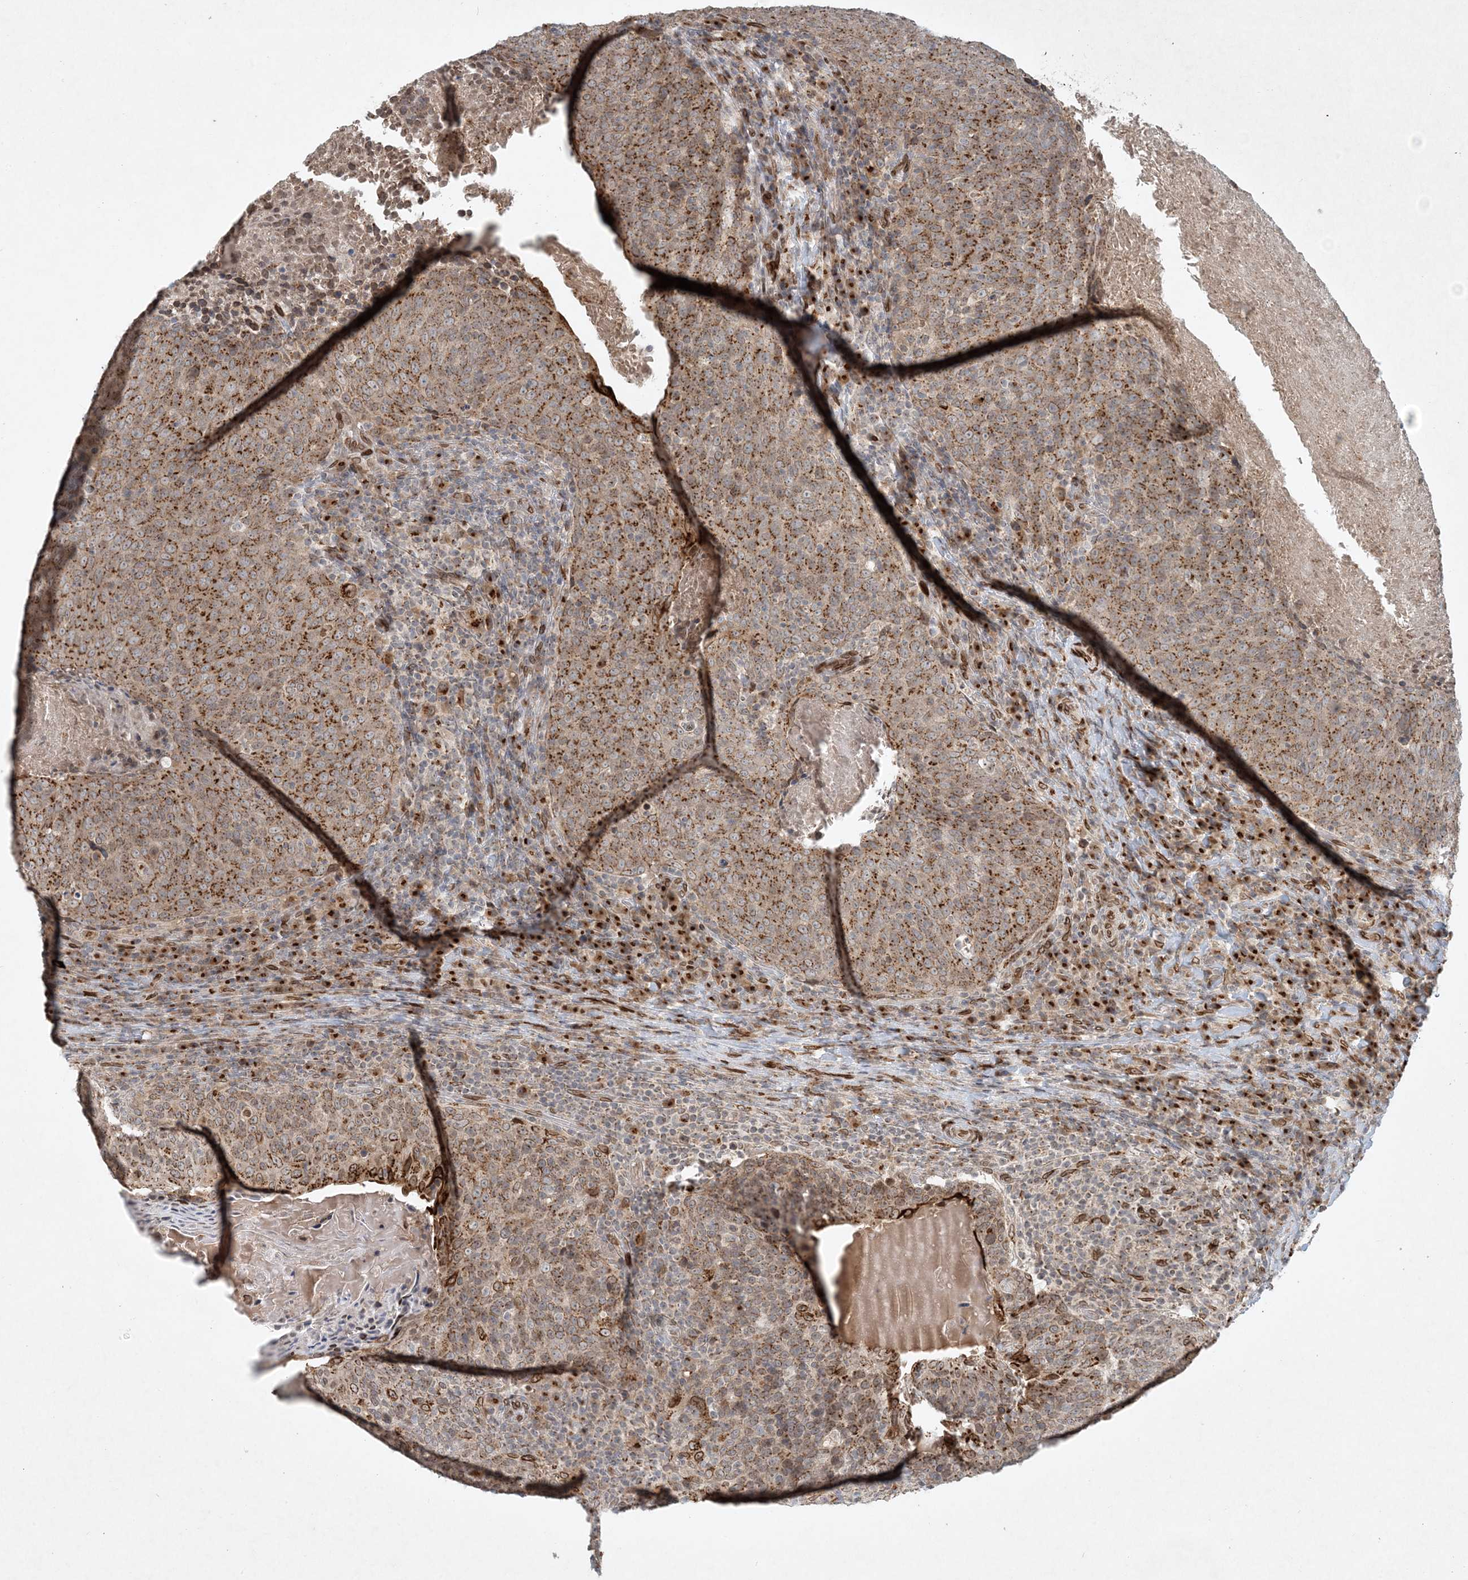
{"staining": {"intensity": "moderate", "quantity": ">75%", "location": "cytoplasmic/membranous"}, "tissue": "head and neck cancer", "cell_type": "Tumor cells", "image_type": "cancer", "snomed": [{"axis": "morphology", "description": "Squamous cell carcinoma, NOS"}, {"axis": "morphology", "description": "Squamous cell carcinoma, metastatic, NOS"}, {"axis": "topography", "description": "Lymph node"}, {"axis": "topography", "description": "Head-Neck"}], "caption": "There is medium levels of moderate cytoplasmic/membranous expression in tumor cells of head and neck cancer, as demonstrated by immunohistochemical staining (brown color).", "gene": "SLC35A2", "patient": {"sex": "male", "age": 62}}